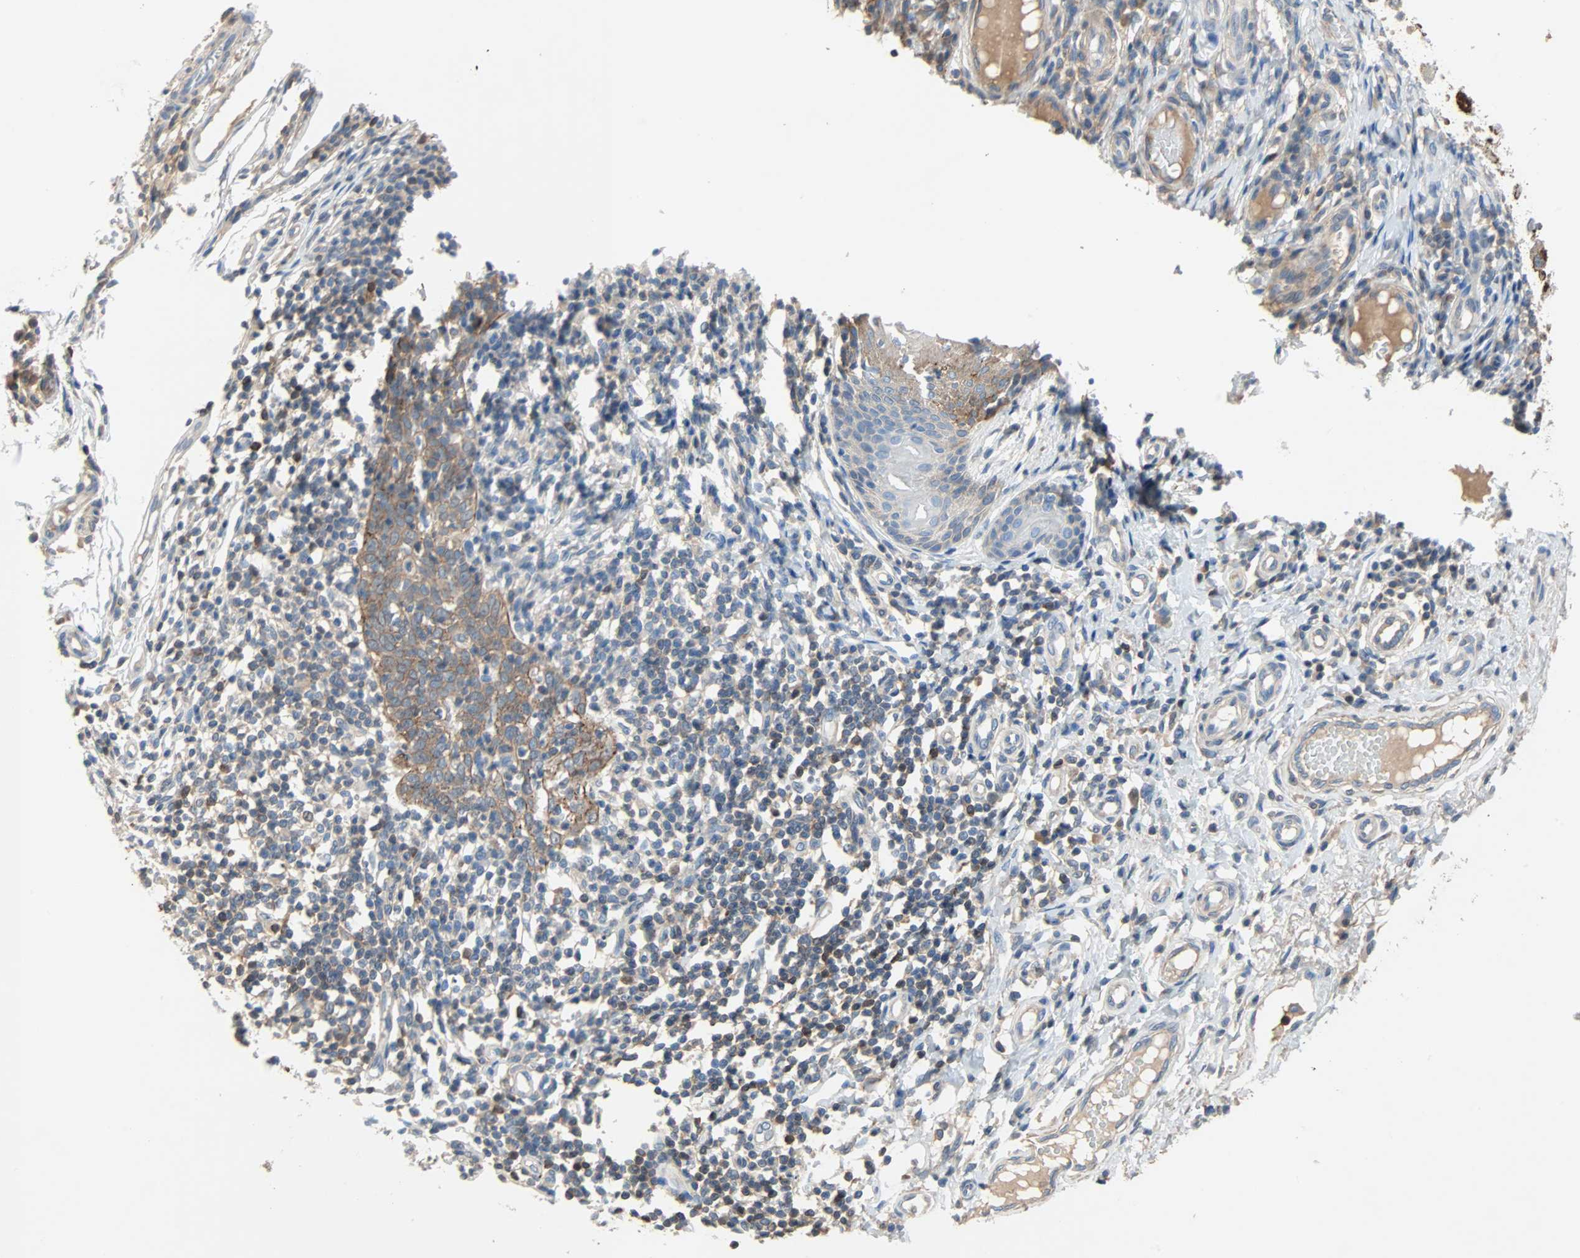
{"staining": {"intensity": "strong", "quantity": ">75%", "location": "cytoplasmic/membranous"}, "tissue": "skin cancer", "cell_type": "Tumor cells", "image_type": "cancer", "snomed": [{"axis": "morphology", "description": "Normal tissue, NOS"}, {"axis": "morphology", "description": "Basal cell carcinoma"}, {"axis": "topography", "description": "Skin"}], "caption": "An immunohistochemistry histopathology image of neoplastic tissue is shown. Protein staining in brown highlights strong cytoplasmic/membranous positivity in skin cancer within tumor cells. The protein of interest is shown in brown color, while the nuclei are stained blue.", "gene": "TNFRSF12A", "patient": {"sex": "male", "age": 87}}